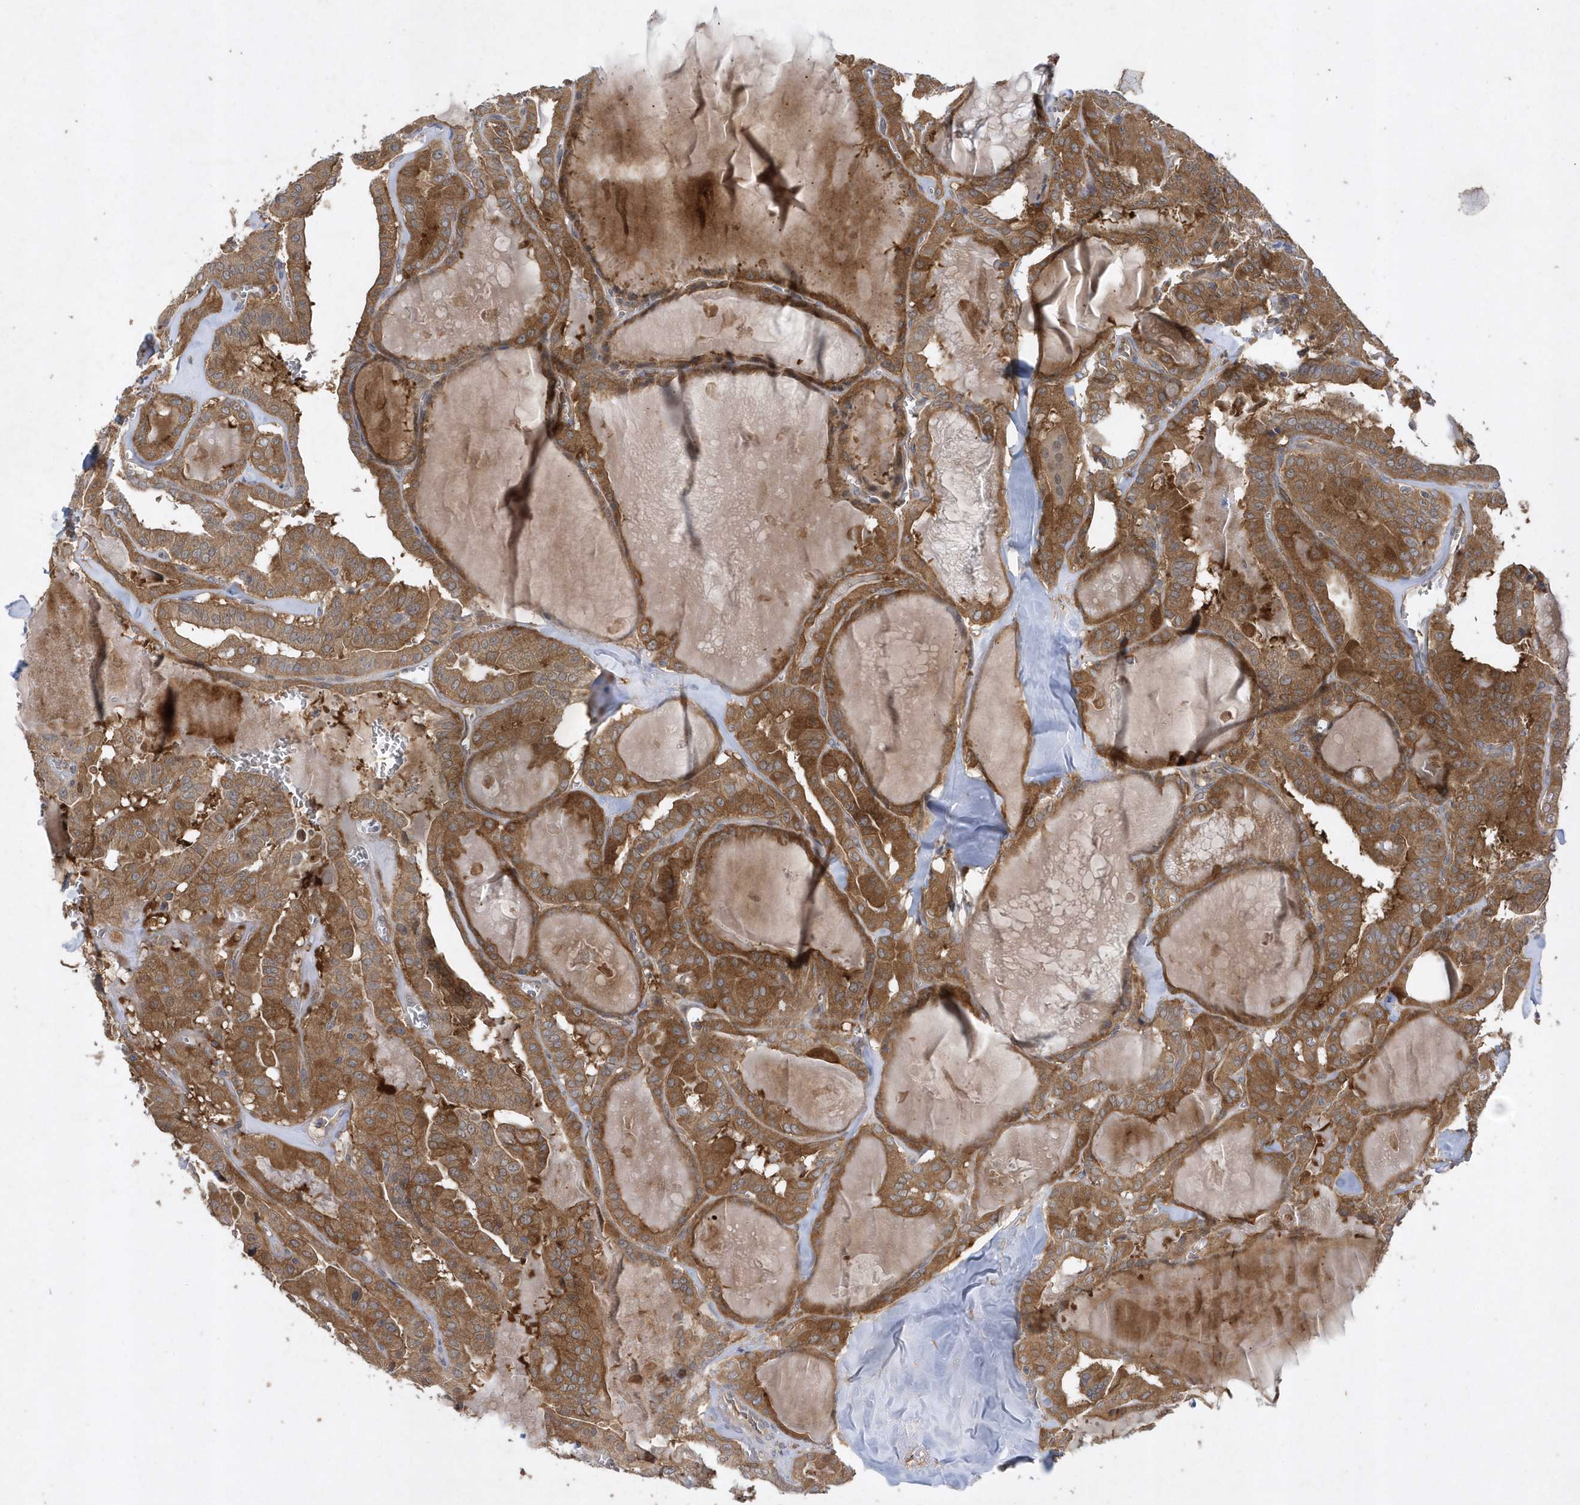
{"staining": {"intensity": "moderate", "quantity": ">75%", "location": "cytoplasmic/membranous"}, "tissue": "thyroid cancer", "cell_type": "Tumor cells", "image_type": "cancer", "snomed": [{"axis": "morphology", "description": "Papillary adenocarcinoma, NOS"}, {"axis": "topography", "description": "Thyroid gland"}], "caption": "The histopathology image reveals a brown stain indicating the presence of a protein in the cytoplasmic/membranous of tumor cells in thyroid cancer.", "gene": "PAICS", "patient": {"sex": "male", "age": 52}}